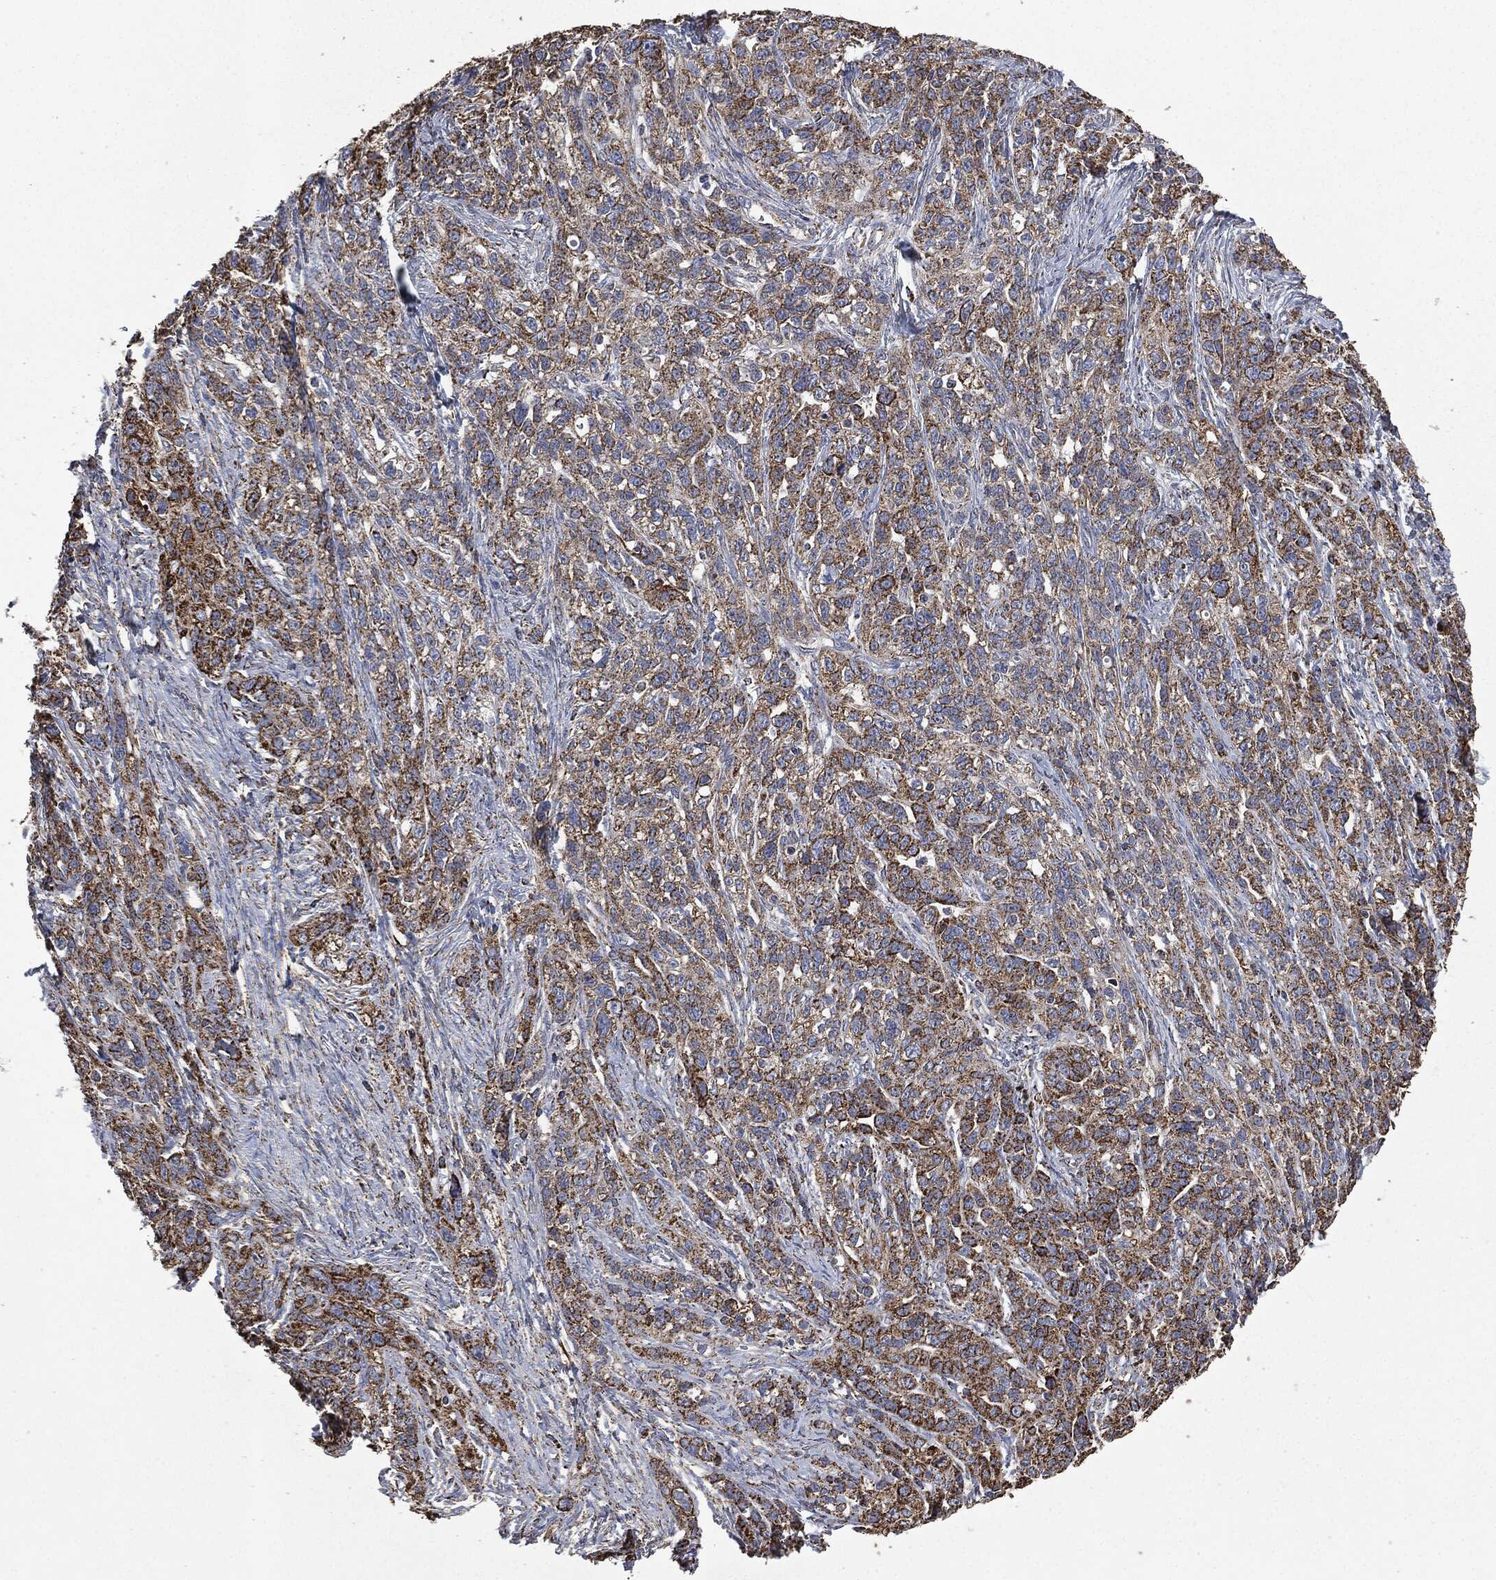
{"staining": {"intensity": "strong", "quantity": ">75%", "location": "cytoplasmic/membranous"}, "tissue": "ovarian cancer", "cell_type": "Tumor cells", "image_type": "cancer", "snomed": [{"axis": "morphology", "description": "Cystadenocarcinoma, serous, NOS"}, {"axis": "topography", "description": "Ovary"}], "caption": "Protein staining of ovarian serous cystadenocarcinoma tissue reveals strong cytoplasmic/membranous staining in approximately >75% of tumor cells. The staining was performed using DAB, with brown indicating positive protein expression. Nuclei are stained blue with hematoxylin.", "gene": "RYK", "patient": {"sex": "female", "age": 71}}